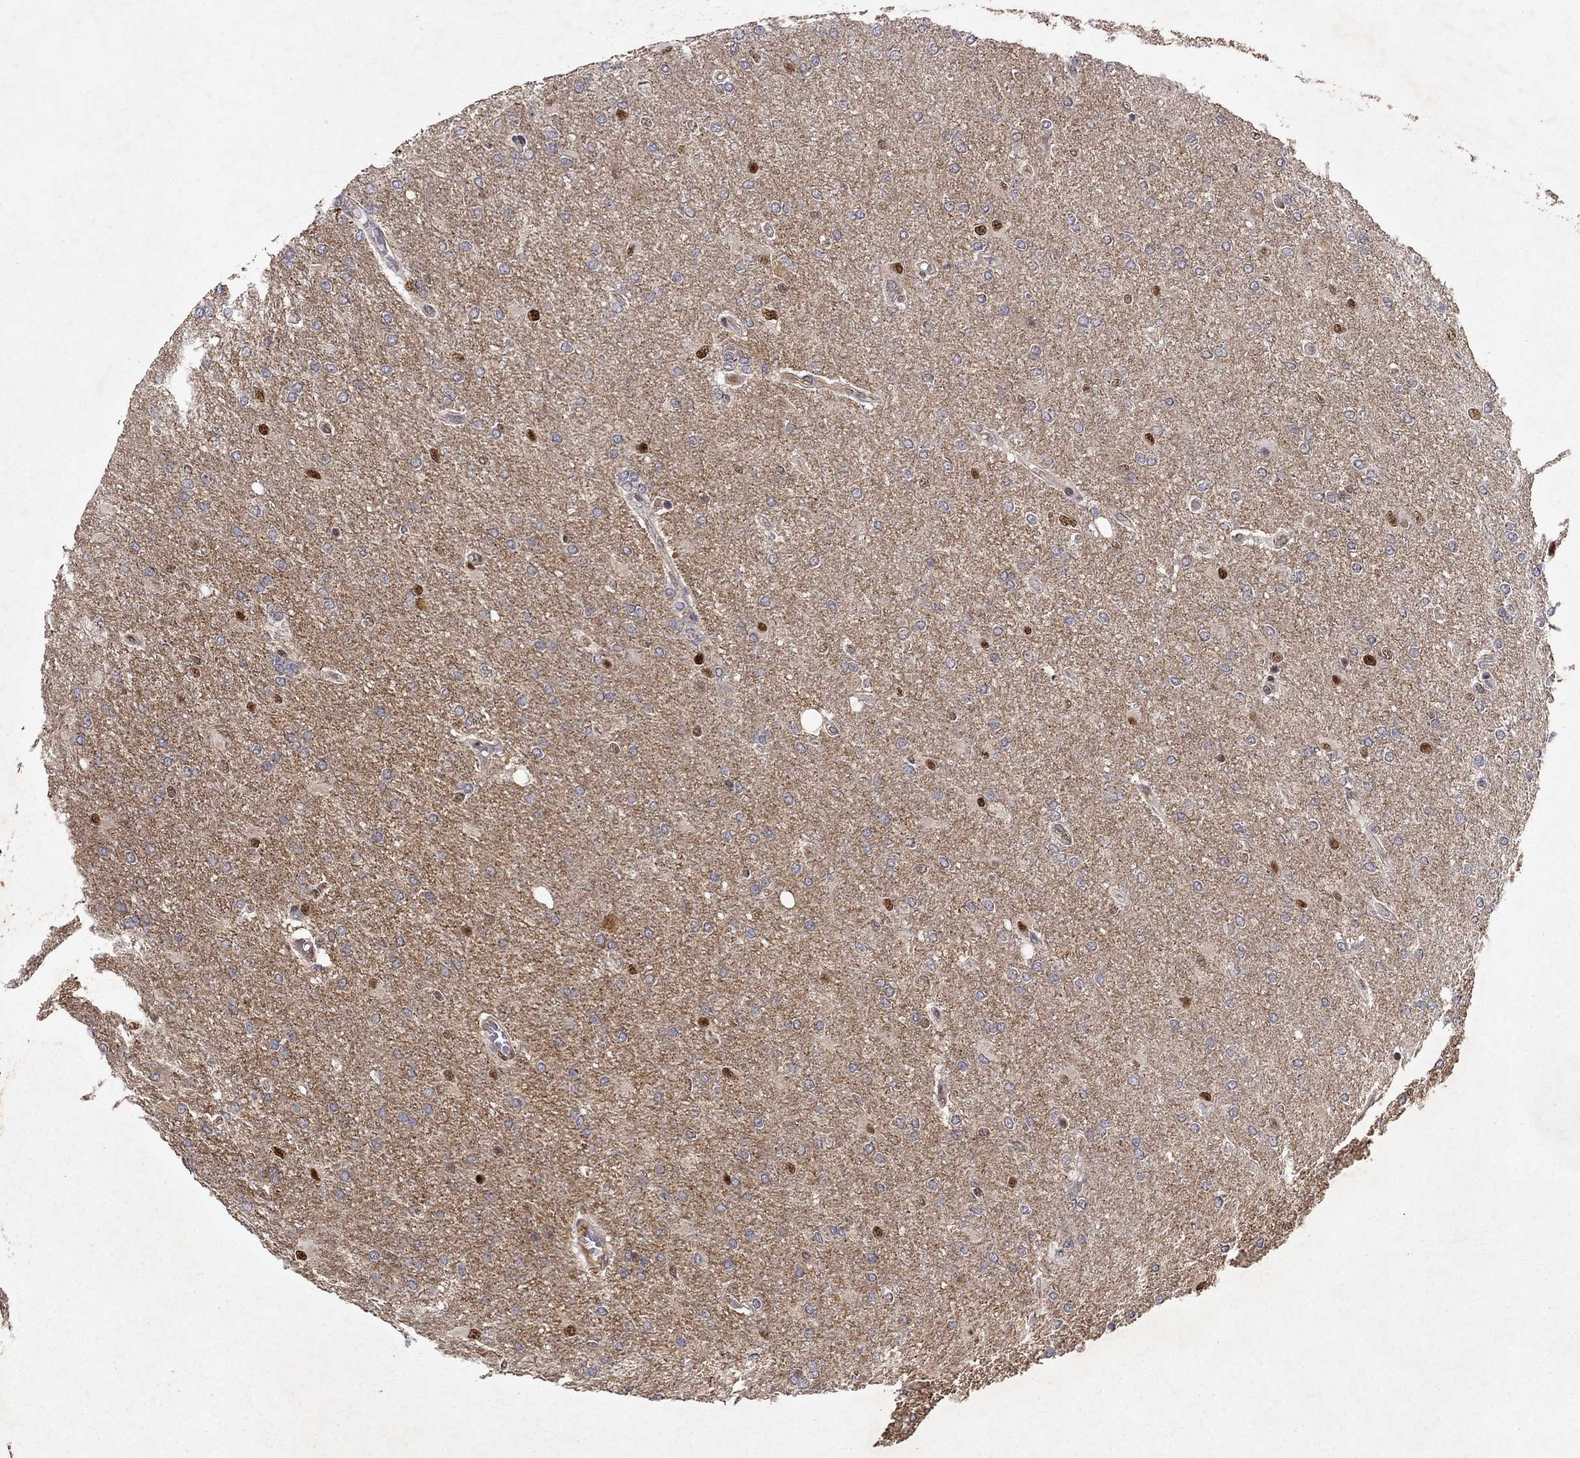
{"staining": {"intensity": "negative", "quantity": "none", "location": "none"}, "tissue": "glioma", "cell_type": "Tumor cells", "image_type": "cancer", "snomed": [{"axis": "morphology", "description": "Glioma, malignant, High grade"}, {"axis": "topography", "description": "Cerebral cortex"}], "caption": "Tumor cells show no significant staining in glioma.", "gene": "CRTC1", "patient": {"sex": "male", "age": 70}}